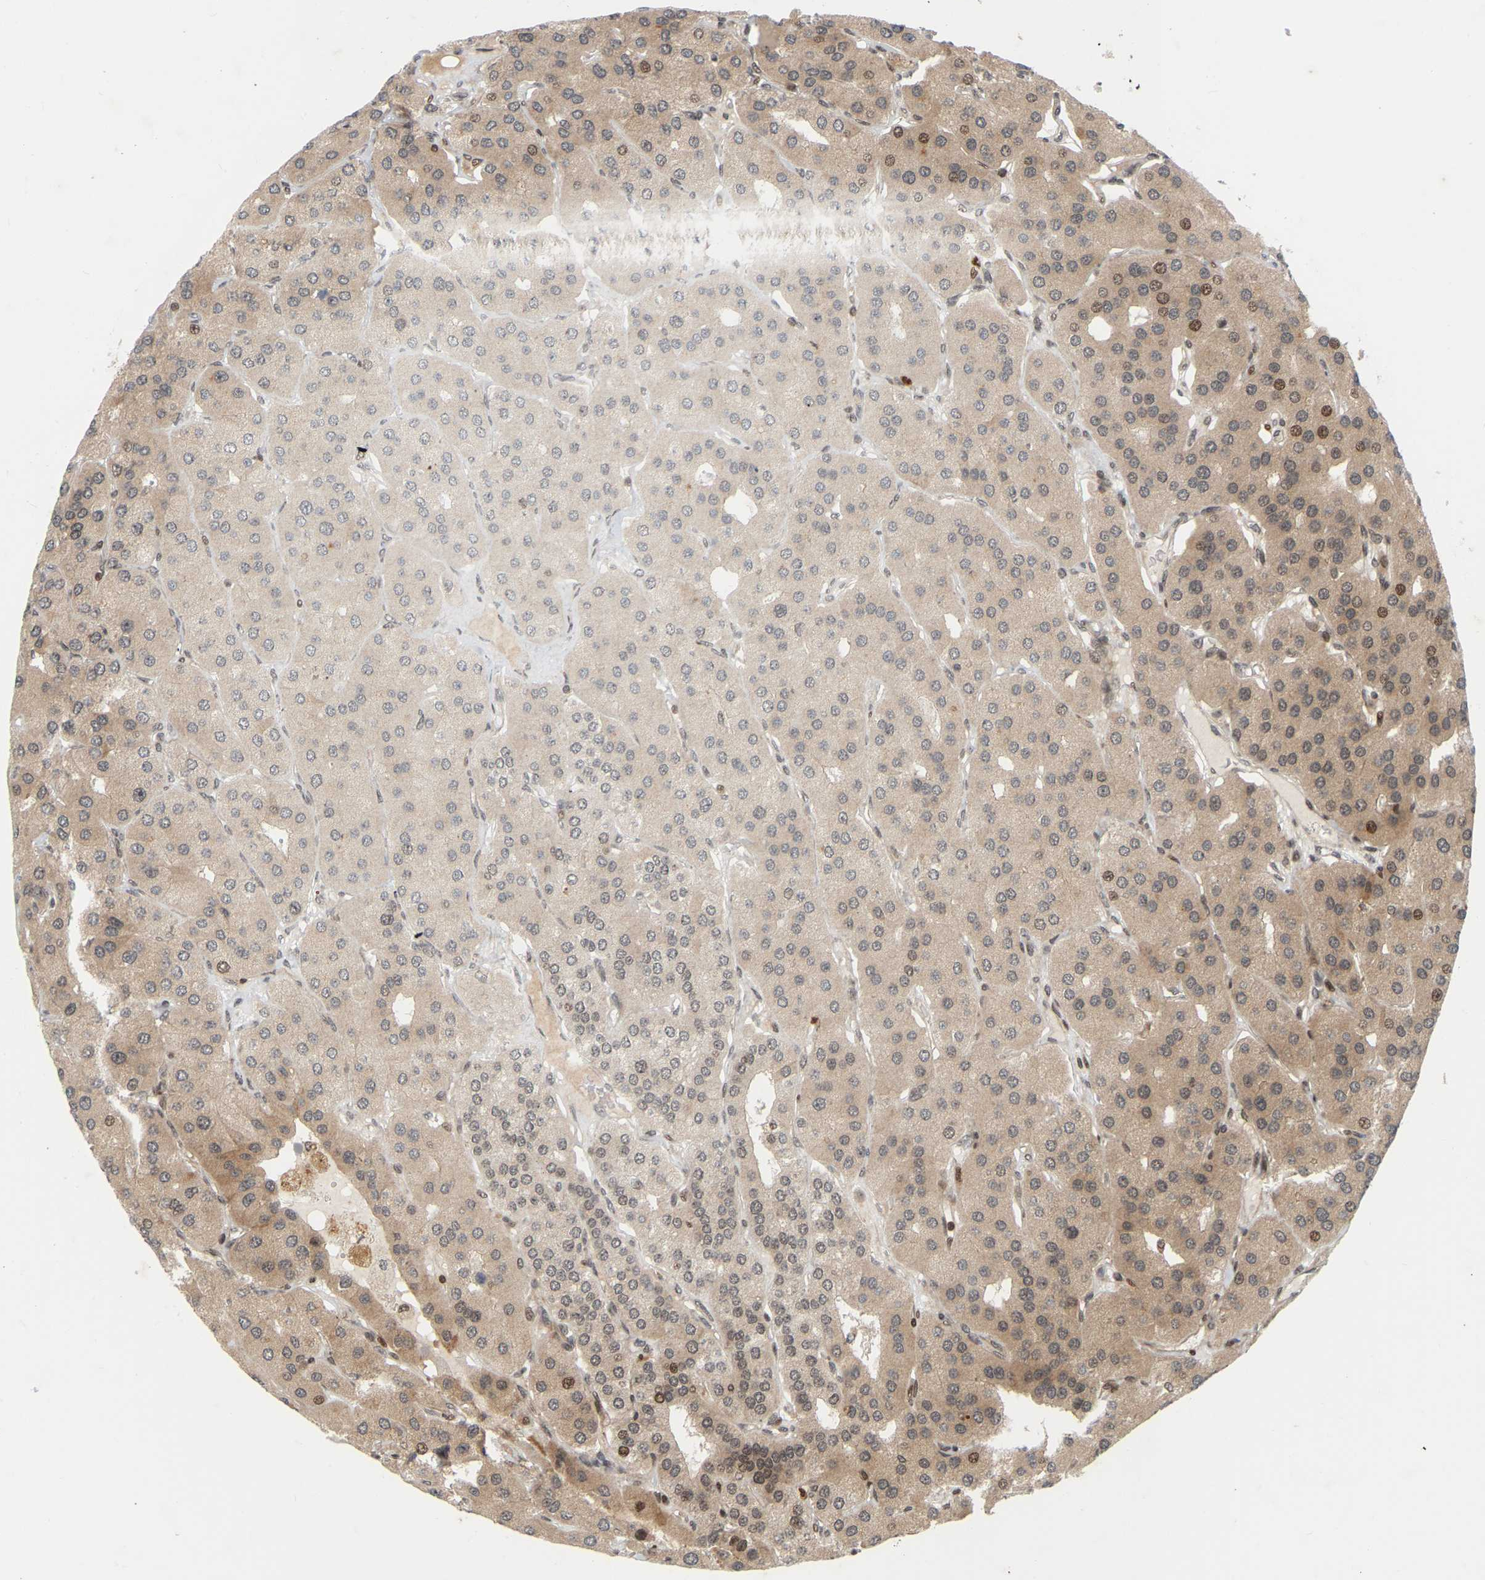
{"staining": {"intensity": "strong", "quantity": "25%-75%", "location": "cytoplasmic/membranous,nuclear"}, "tissue": "parathyroid gland", "cell_type": "Glandular cells", "image_type": "normal", "snomed": [{"axis": "morphology", "description": "Normal tissue, NOS"}, {"axis": "morphology", "description": "Adenoma, NOS"}, {"axis": "topography", "description": "Parathyroid gland"}], "caption": "Protein expression analysis of normal parathyroid gland displays strong cytoplasmic/membranous,nuclear staining in about 25%-75% of glandular cells. The protein of interest is stained brown, and the nuclei are stained in blue (DAB (3,3'-diaminobenzidine) IHC with brightfield microscopy, high magnification).", "gene": "NFE2L2", "patient": {"sex": "female", "age": 86}}